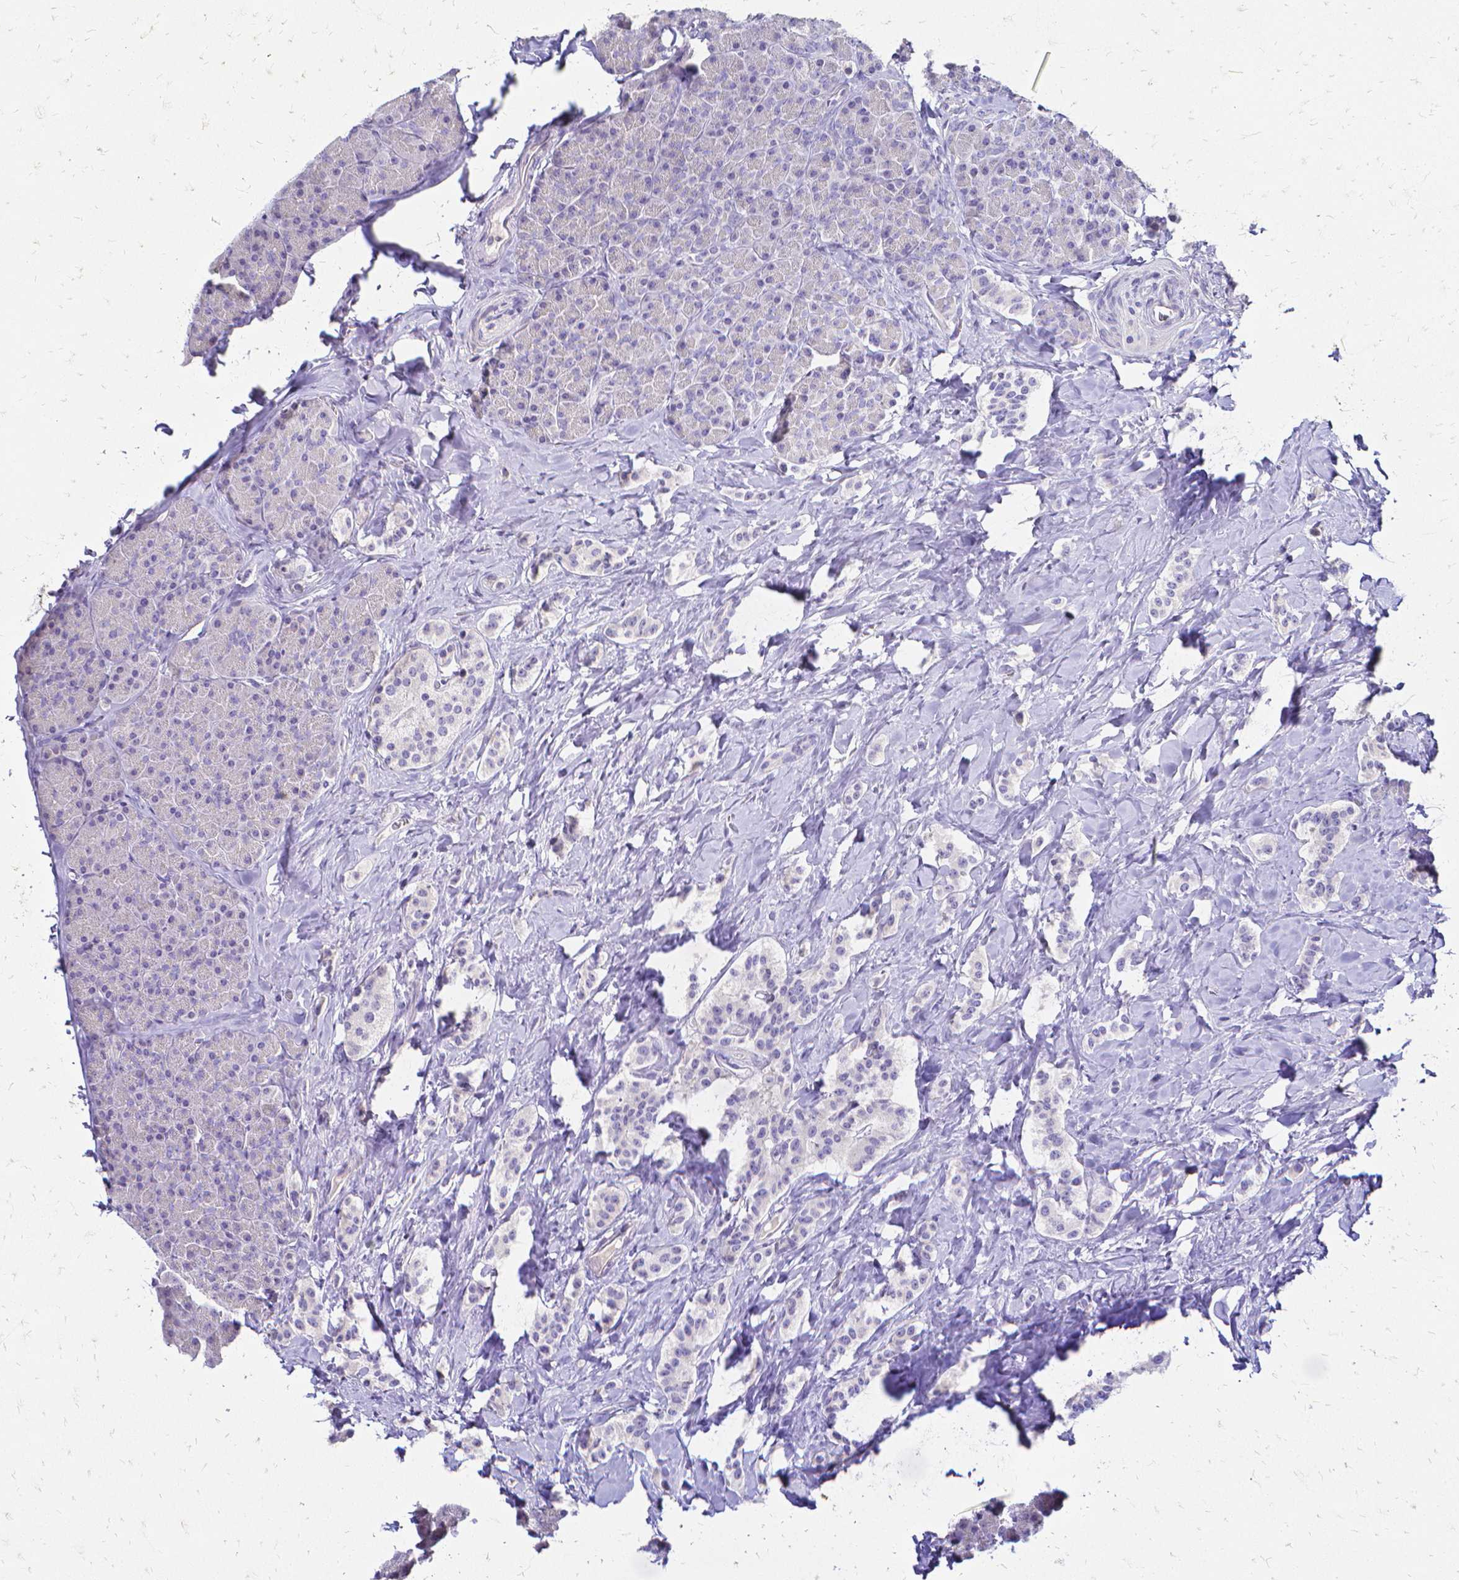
{"staining": {"intensity": "negative", "quantity": "none", "location": "none"}, "tissue": "carcinoid", "cell_type": "Tumor cells", "image_type": "cancer", "snomed": [{"axis": "morphology", "description": "Normal tissue, NOS"}, {"axis": "morphology", "description": "Carcinoid, malignant, NOS"}, {"axis": "topography", "description": "Pancreas"}], "caption": "Immunohistochemistry (IHC) photomicrograph of neoplastic tissue: carcinoid stained with DAB demonstrates no significant protein staining in tumor cells.", "gene": "CCNB1", "patient": {"sex": "male", "age": 36}}